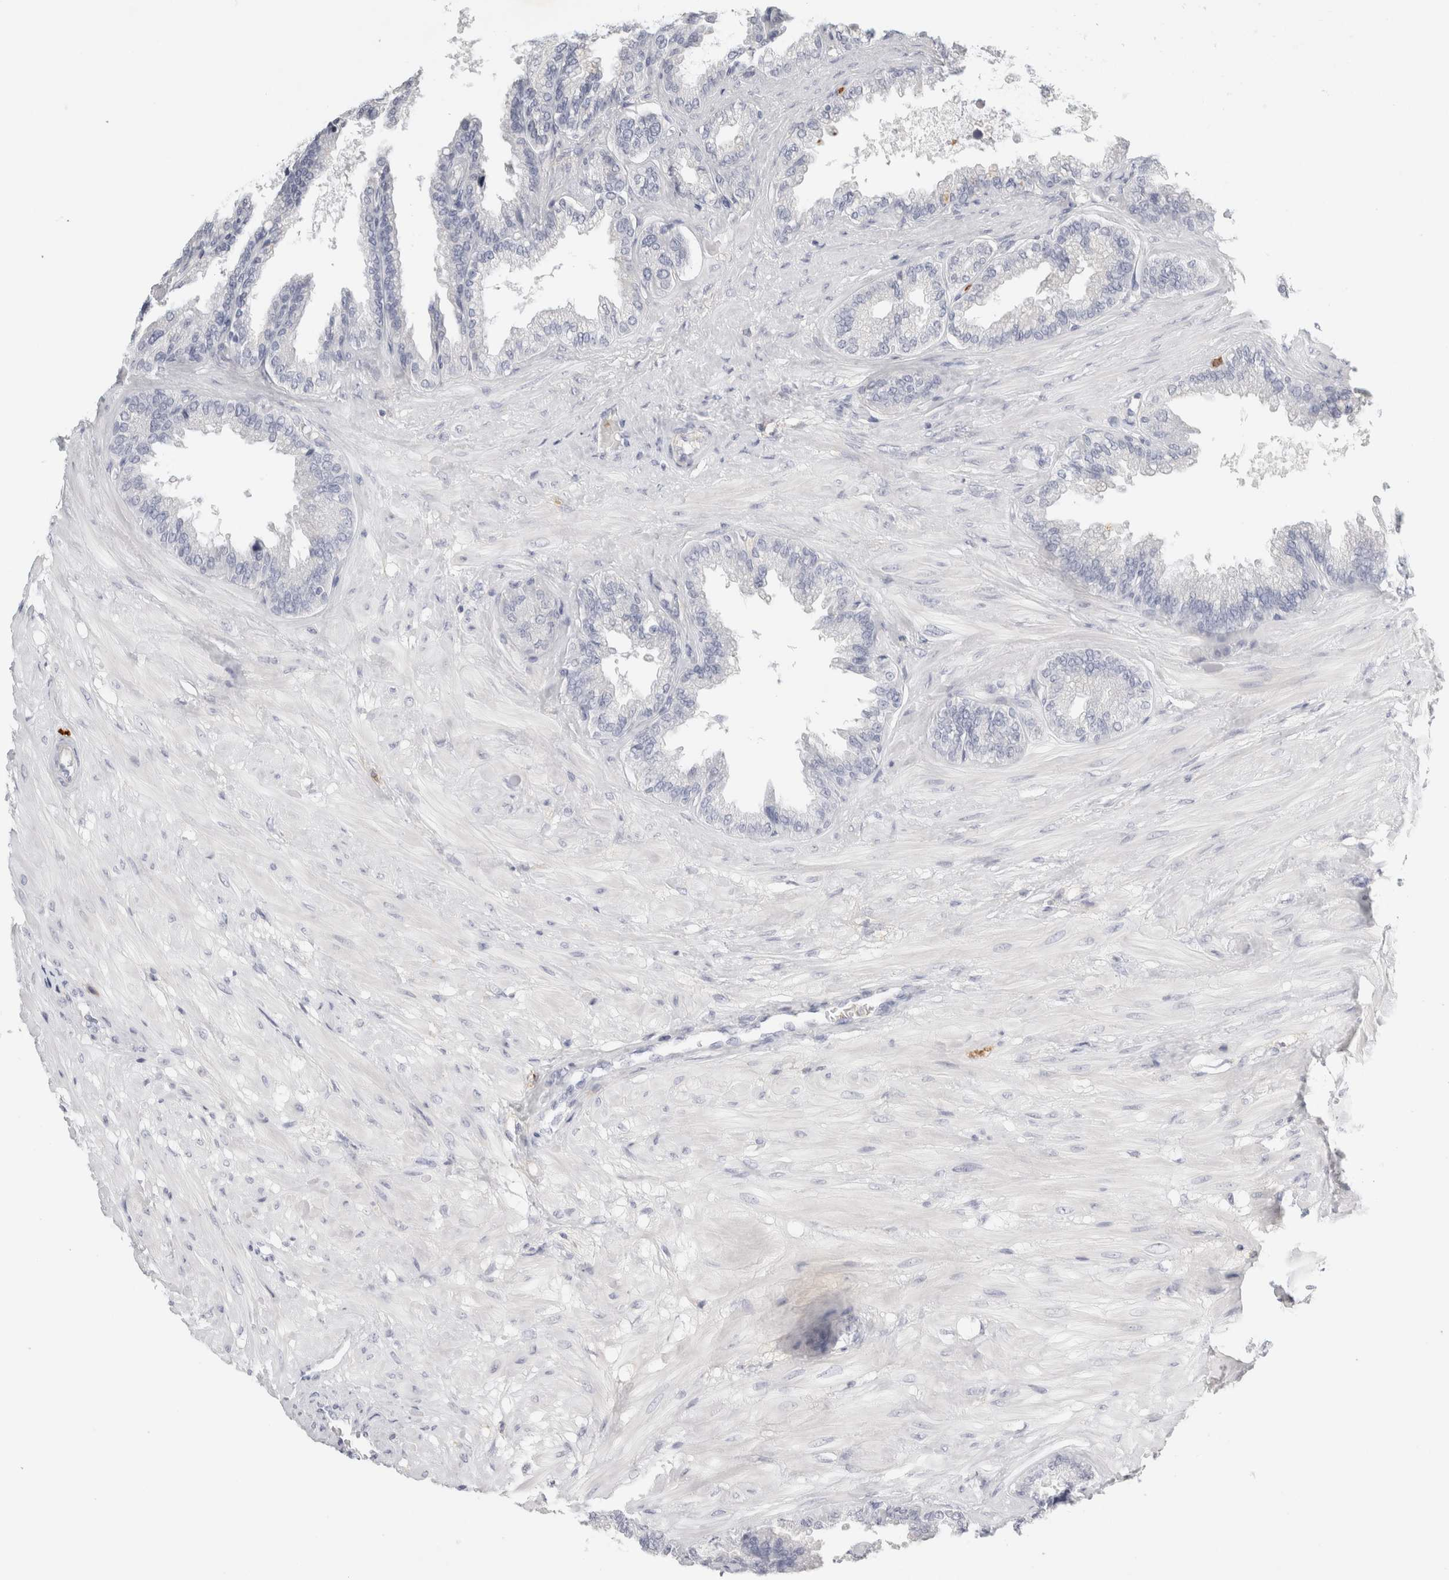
{"staining": {"intensity": "negative", "quantity": "none", "location": "none"}, "tissue": "seminal vesicle", "cell_type": "Glandular cells", "image_type": "normal", "snomed": [{"axis": "morphology", "description": "Normal tissue, NOS"}, {"axis": "topography", "description": "Seminal veicle"}], "caption": "This is a image of immunohistochemistry staining of benign seminal vesicle, which shows no staining in glandular cells.", "gene": "FGL2", "patient": {"sex": "male", "age": 46}}